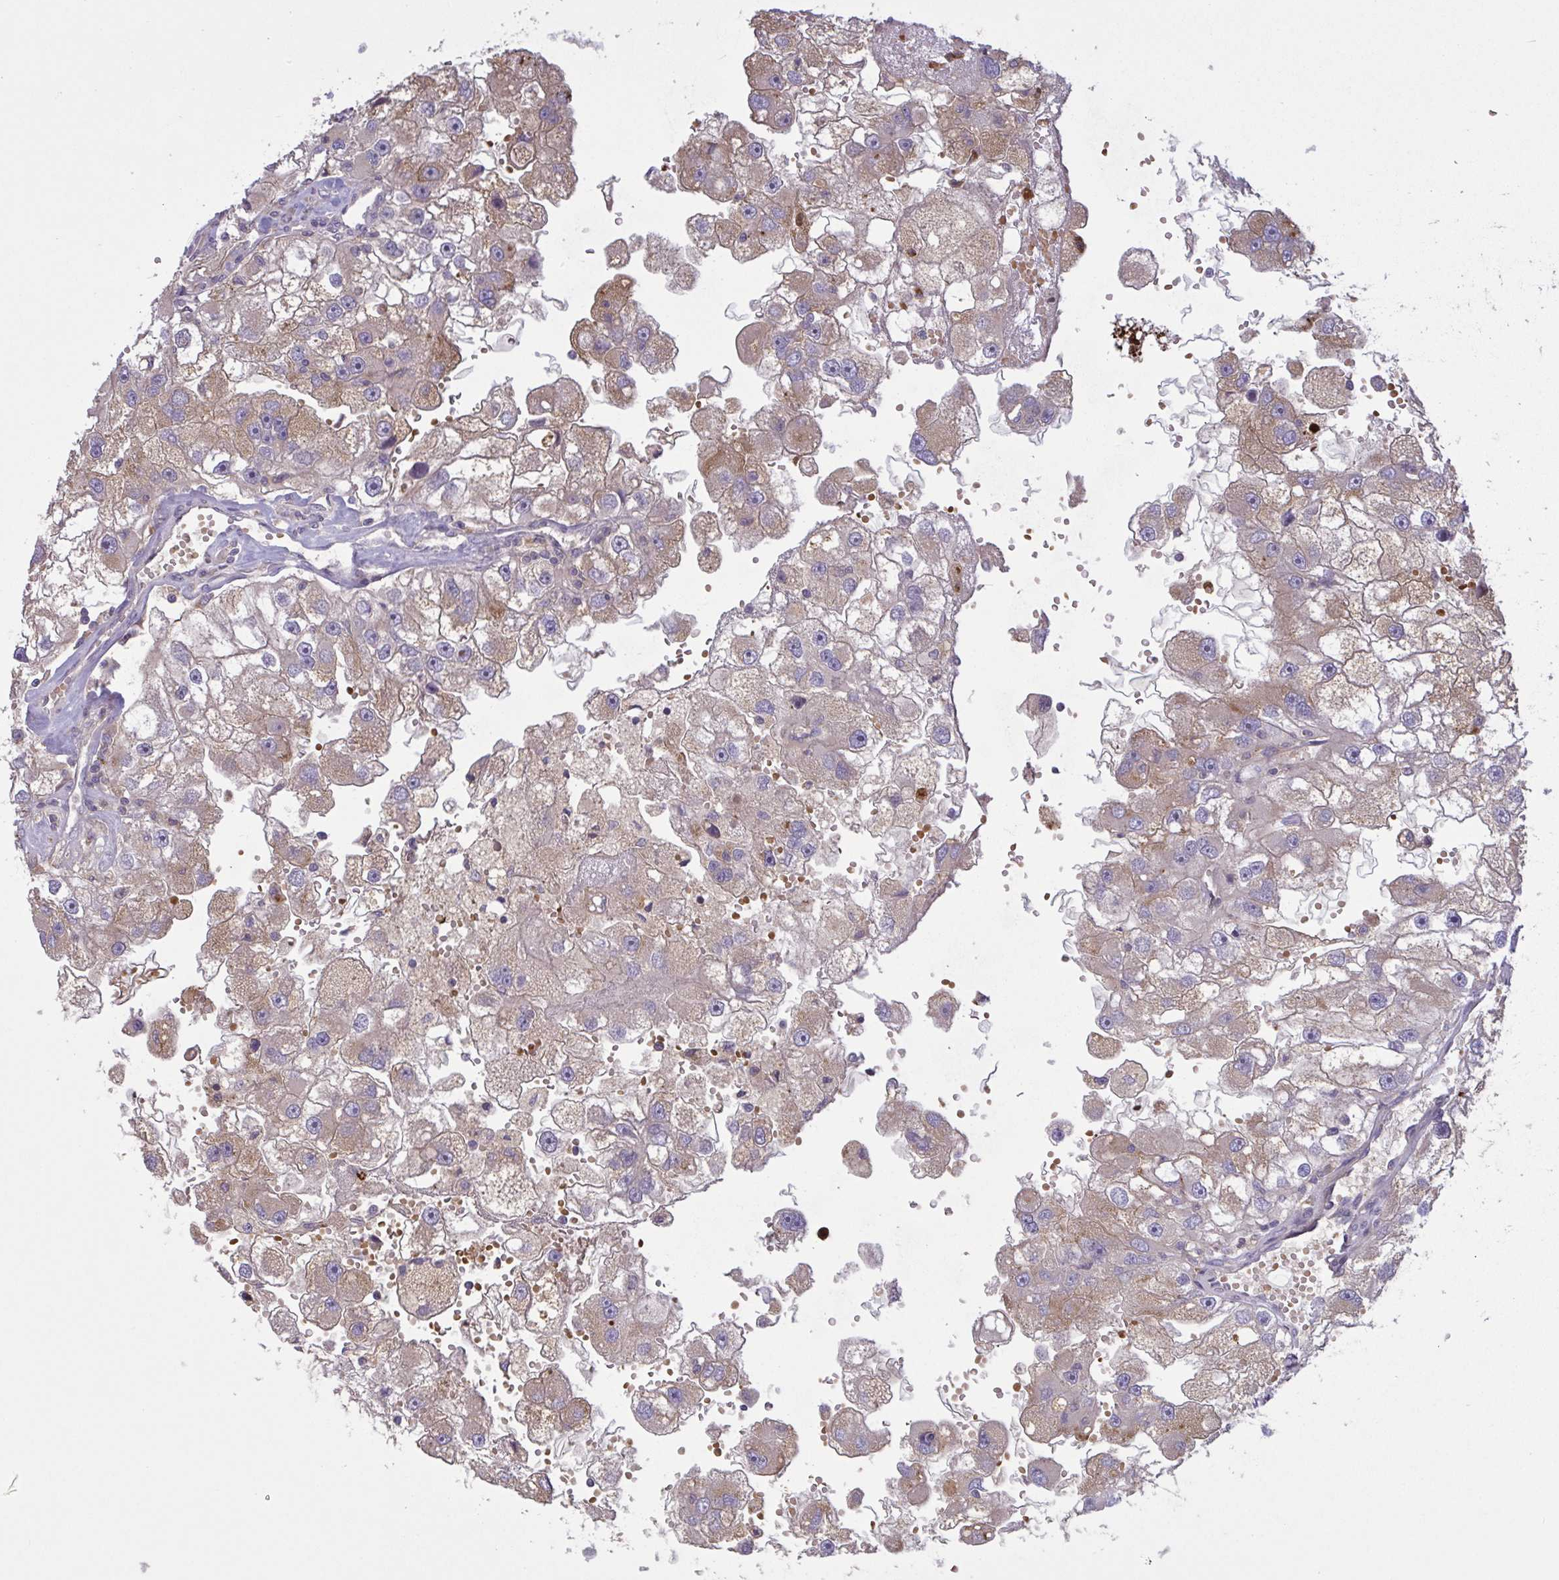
{"staining": {"intensity": "moderate", "quantity": "25%-75%", "location": "cytoplasmic/membranous"}, "tissue": "renal cancer", "cell_type": "Tumor cells", "image_type": "cancer", "snomed": [{"axis": "morphology", "description": "Adenocarcinoma, NOS"}, {"axis": "topography", "description": "Kidney"}], "caption": "IHC histopathology image of human renal adenocarcinoma stained for a protein (brown), which demonstrates medium levels of moderate cytoplasmic/membranous expression in about 25%-75% of tumor cells.", "gene": "IL1R1", "patient": {"sex": "male", "age": 63}}